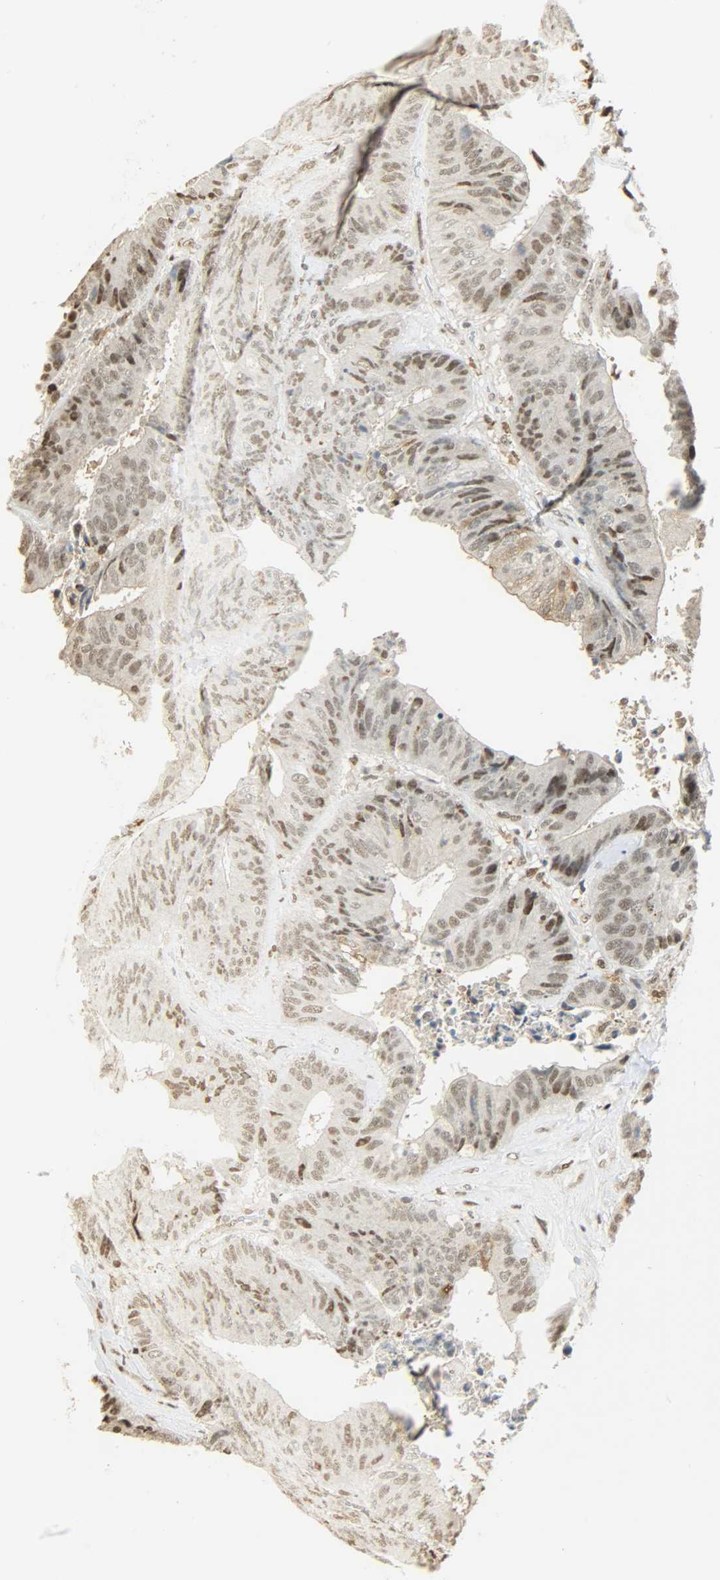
{"staining": {"intensity": "moderate", "quantity": ">75%", "location": "nuclear"}, "tissue": "colorectal cancer", "cell_type": "Tumor cells", "image_type": "cancer", "snomed": [{"axis": "morphology", "description": "Adenocarcinoma, NOS"}, {"axis": "topography", "description": "Rectum"}], "caption": "There is medium levels of moderate nuclear positivity in tumor cells of colorectal cancer (adenocarcinoma), as demonstrated by immunohistochemical staining (brown color).", "gene": "NGFR", "patient": {"sex": "male", "age": 72}}